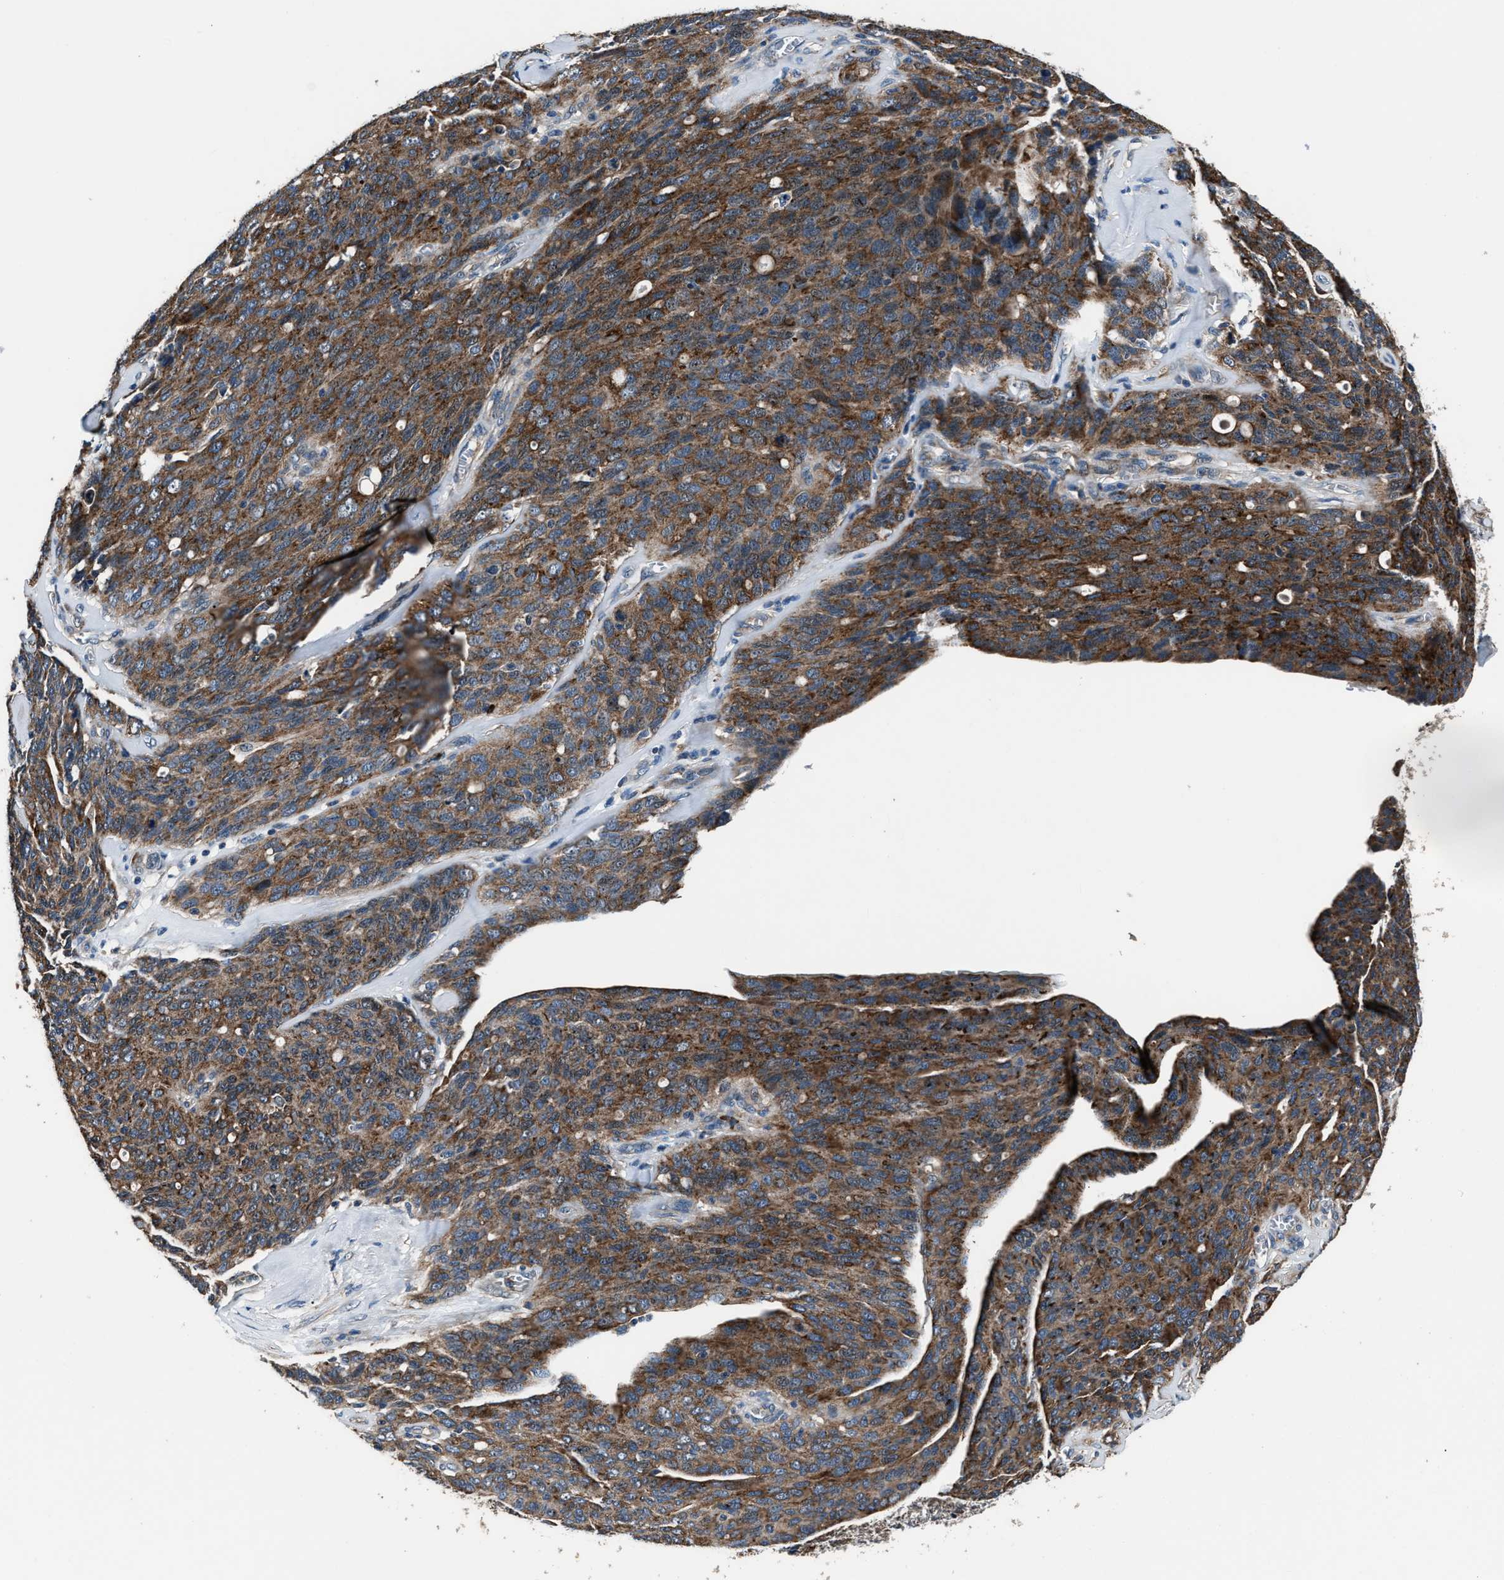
{"staining": {"intensity": "moderate", "quantity": ">75%", "location": "cytoplasmic/membranous"}, "tissue": "ovarian cancer", "cell_type": "Tumor cells", "image_type": "cancer", "snomed": [{"axis": "morphology", "description": "Carcinoma, endometroid"}, {"axis": "topography", "description": "Ovary"}], "caption": "DAB (3,3'-diaminobenzidine) immunohistochemical staining of human ovarian cancer displays moderate cytoplasmic/membranous protein expression in approximately >75% of tumor cells.", "gene": "IMPDH2", "patient": {"sex": "female", "age": 60}}